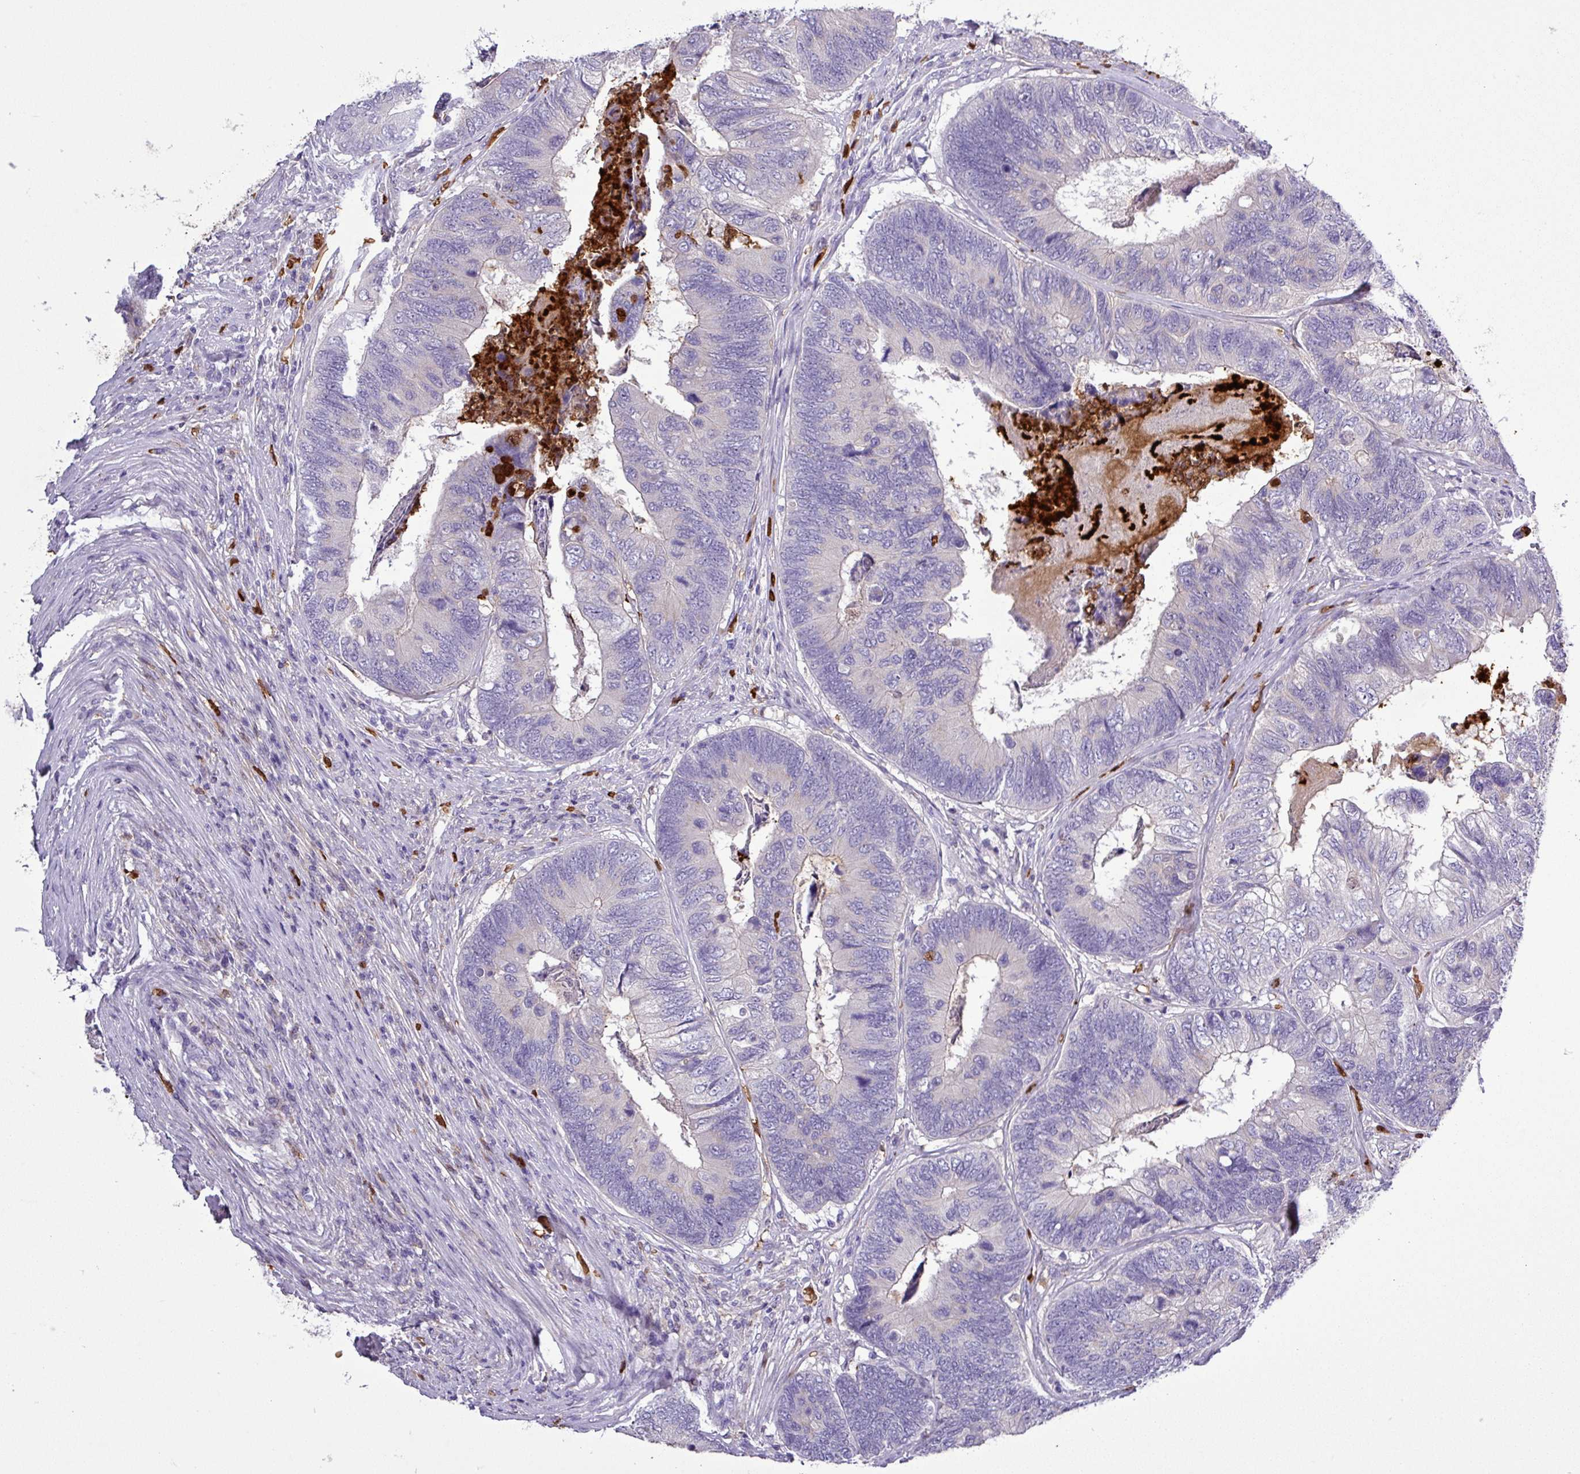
{"staining": {"intensity": "negative", "quantity": "none", "location": "none"}, "tissue": "colorectal cancer", "cell_type": "Tumor cells", "image_type": "cancer", "snomed": [{"axis": "morphology", "description": "Adenocarcinoma, NOS"}, {"axis": "topography", "description": "Colon"}], "caption": "Human colorectal cancer (adenocarcinoma) stained for a protein using IHC shows no positivity in tumor cells.", "gene": "MGAT4B", "patient": {"sex": "female", "age": 67}}